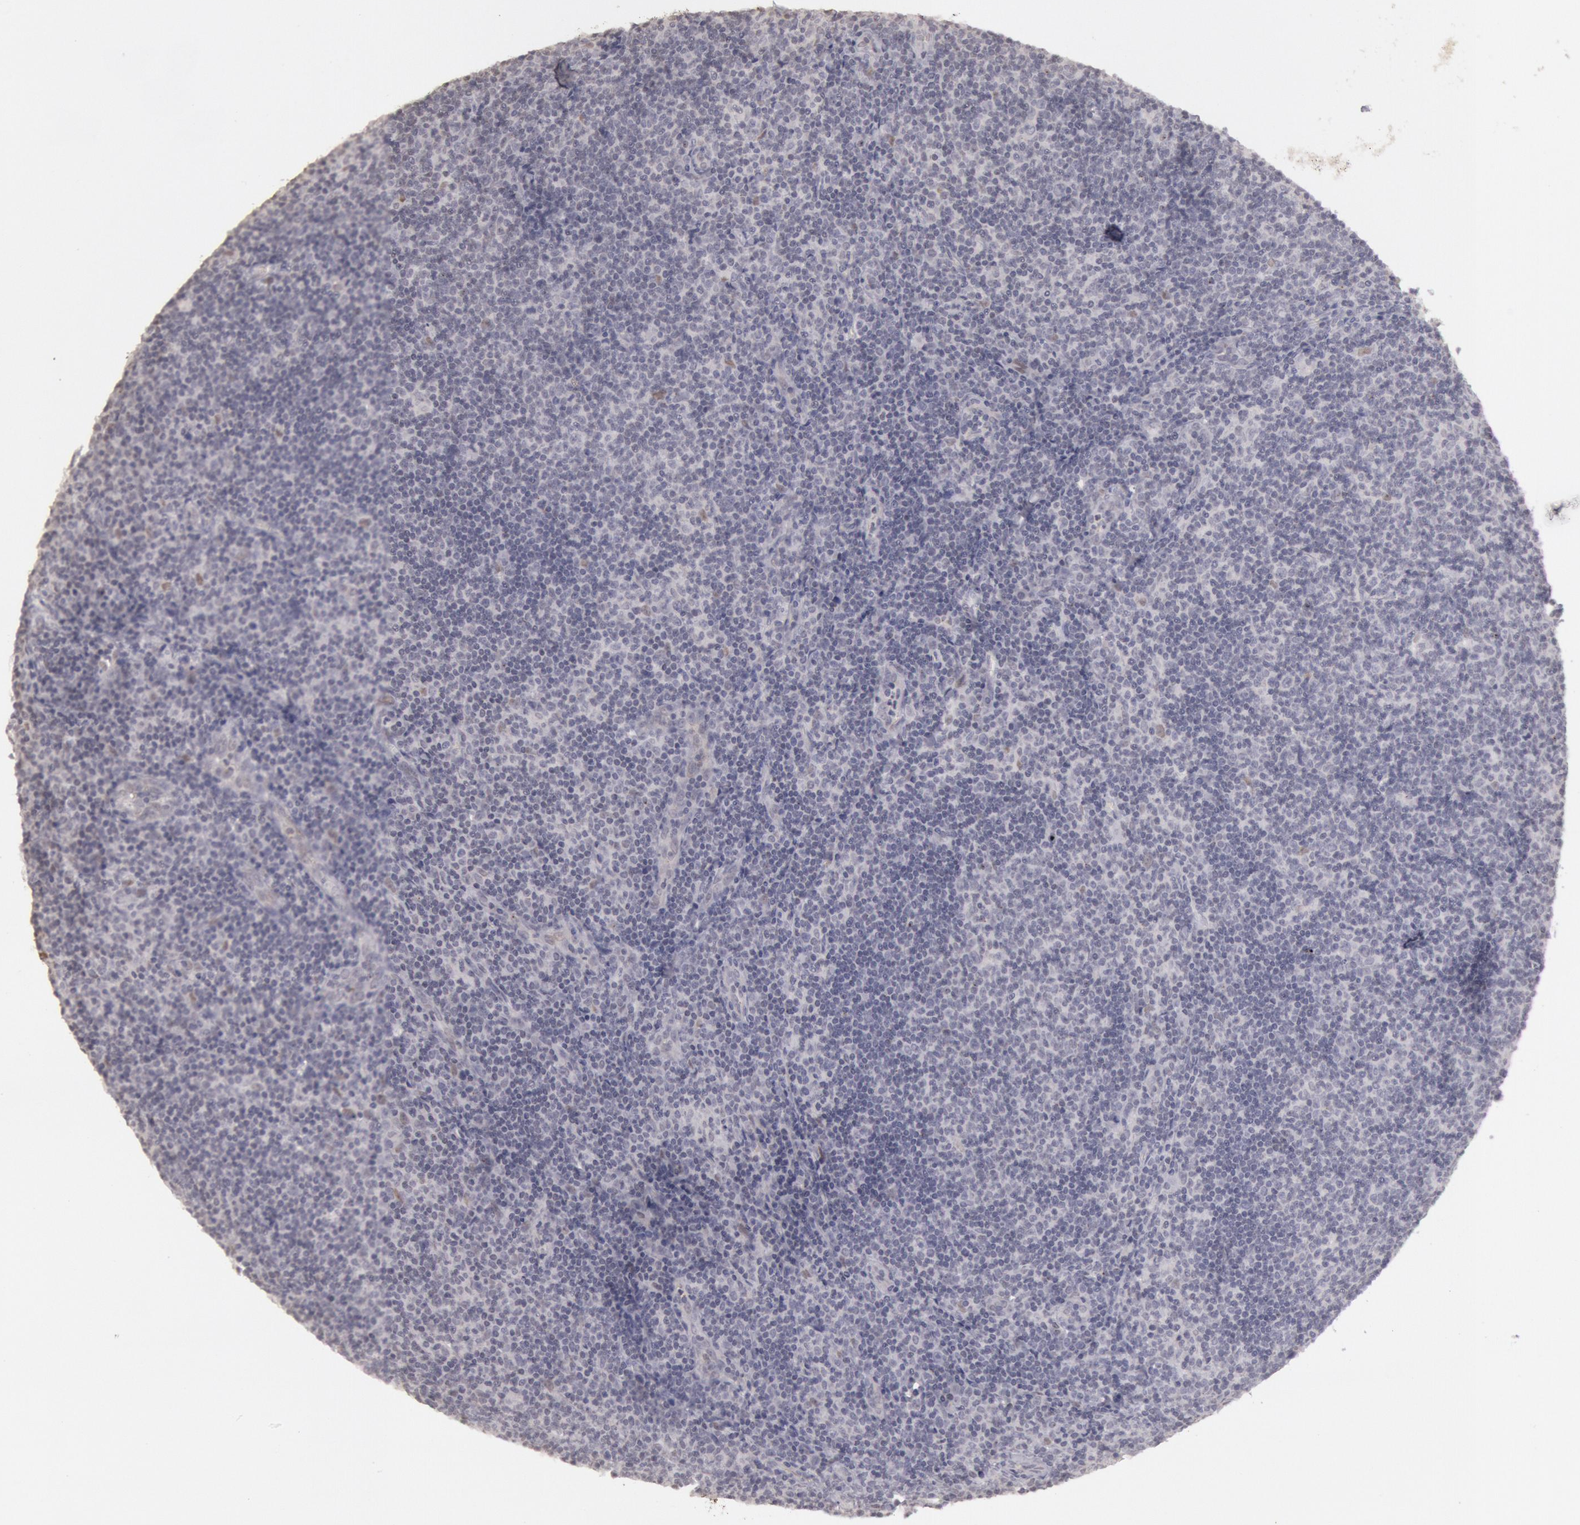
{"staining": {"intensity": "negative", "quantity": "none", "location": "none"}, "tissue": "lymphoma", "cell_type": "Tumor cells", "image_type": "cancer", "snomed": [{"axis": "morphology", "description": "Malignant lymphoma, non-Hodgkin's type, Low grade"}, {"axis": "topography", "description": "Lymph node"}], "caption": "IHC of malignant lymphoma, non-Hodgkin's type (low-grade) shows no positivity in tumor cells.", "gene": "RIMBP3C", "patient": {"sex": "male", "age": 49}}